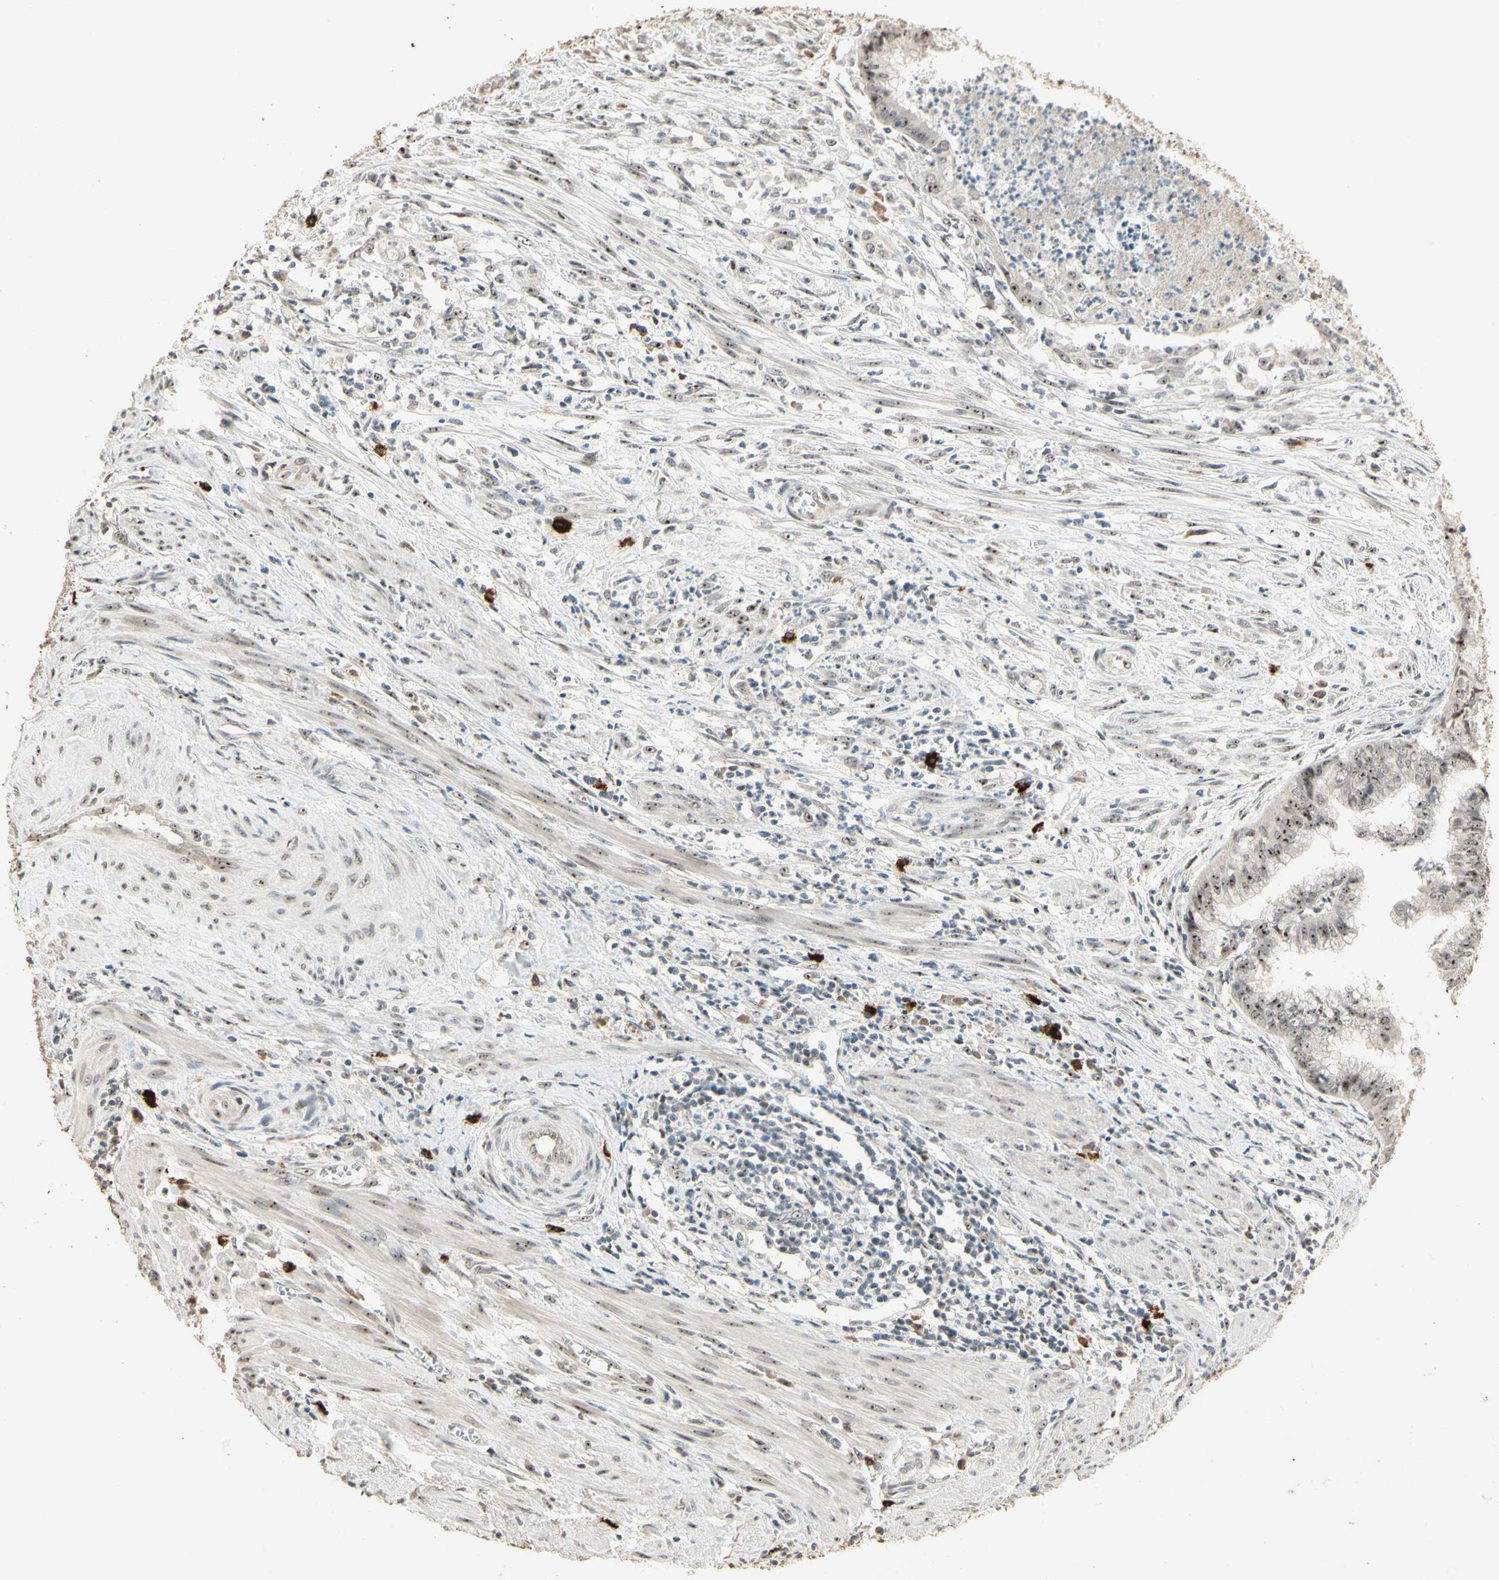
{"staining": {"intensity": "strong", "quantity": ">75%", "location": "nuclear"}, "tissue": "endometrial cancer", "cell_type": "Tumor cells", "image_type": "cancer", "snomed": [{"axis": "morphology", "description": "Necrosis, NOS"}, {"axis": "morphology", "description": "Adenocarcinoma, NOS"}, {"axis": "topography", "description": "Endometrium"}], "caption": "The photomicrograph shows immunohistochemical staining of endometrial adenocarcinoma. There is strong nuclear staining is appreciated in about >75% of tumor cells.", "gene": "ETV4", "patient": {"sex": "female", "age": 79}}